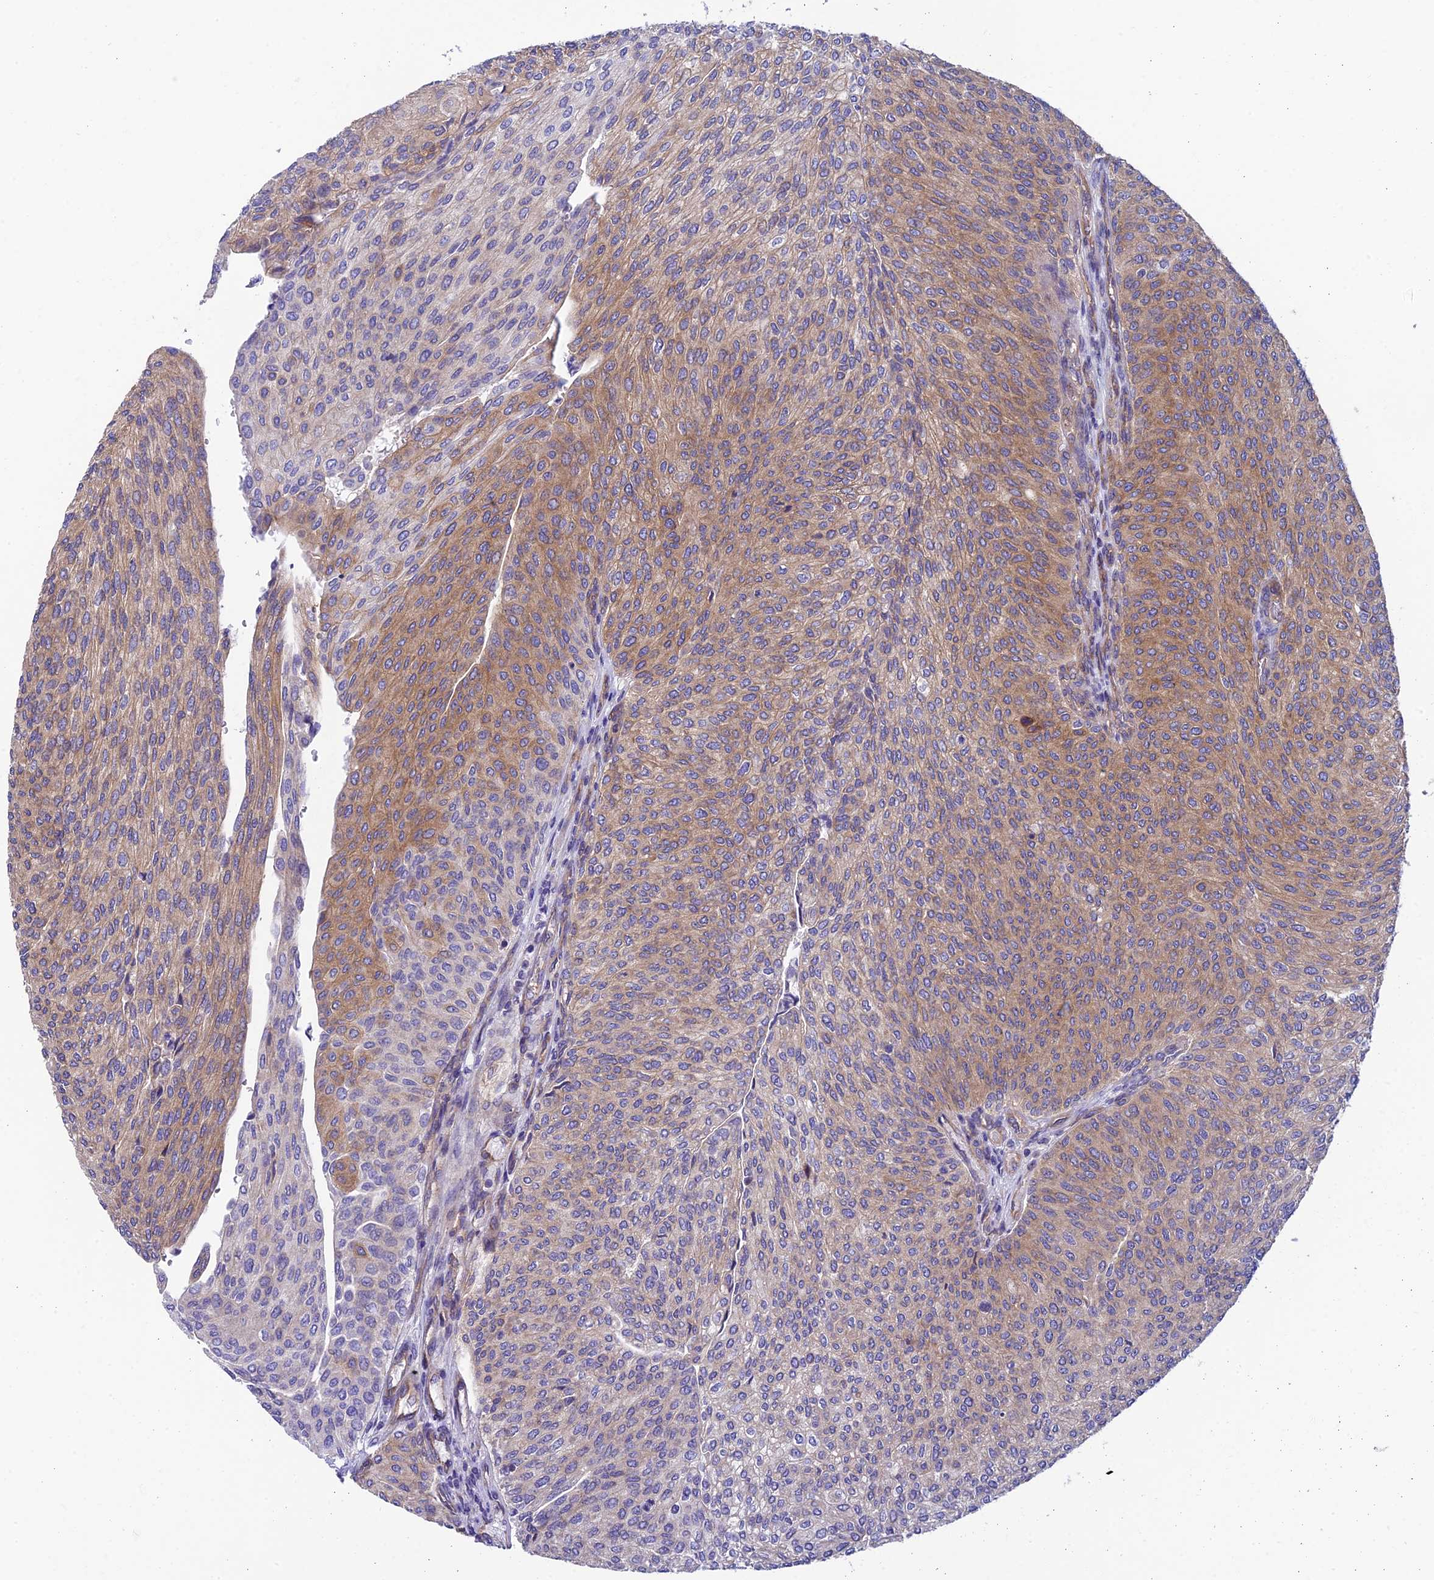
{"staining": {"intensity": "moderate", "quantity": ">75%", "location": "cytoplasmic/membranous"}, "tissue": "urothelial cancer", "cell_type": "Tumor cells", "image_type": "cancer", "snomed": [{"axis": "morphology", "description": "Urothelial carcinoma, High grade"}, {"axis": "topography", "description": "Urinary bladder"}], "caption": "IHC image of urothelial cancer stained for a protein (brown), which exhibits medium levels of moderate cytoplasmic/membranous expression in about >75% of tumor cells.", "gene": "PPFIA3", "patient": {"sex": "female", "age": 79}}